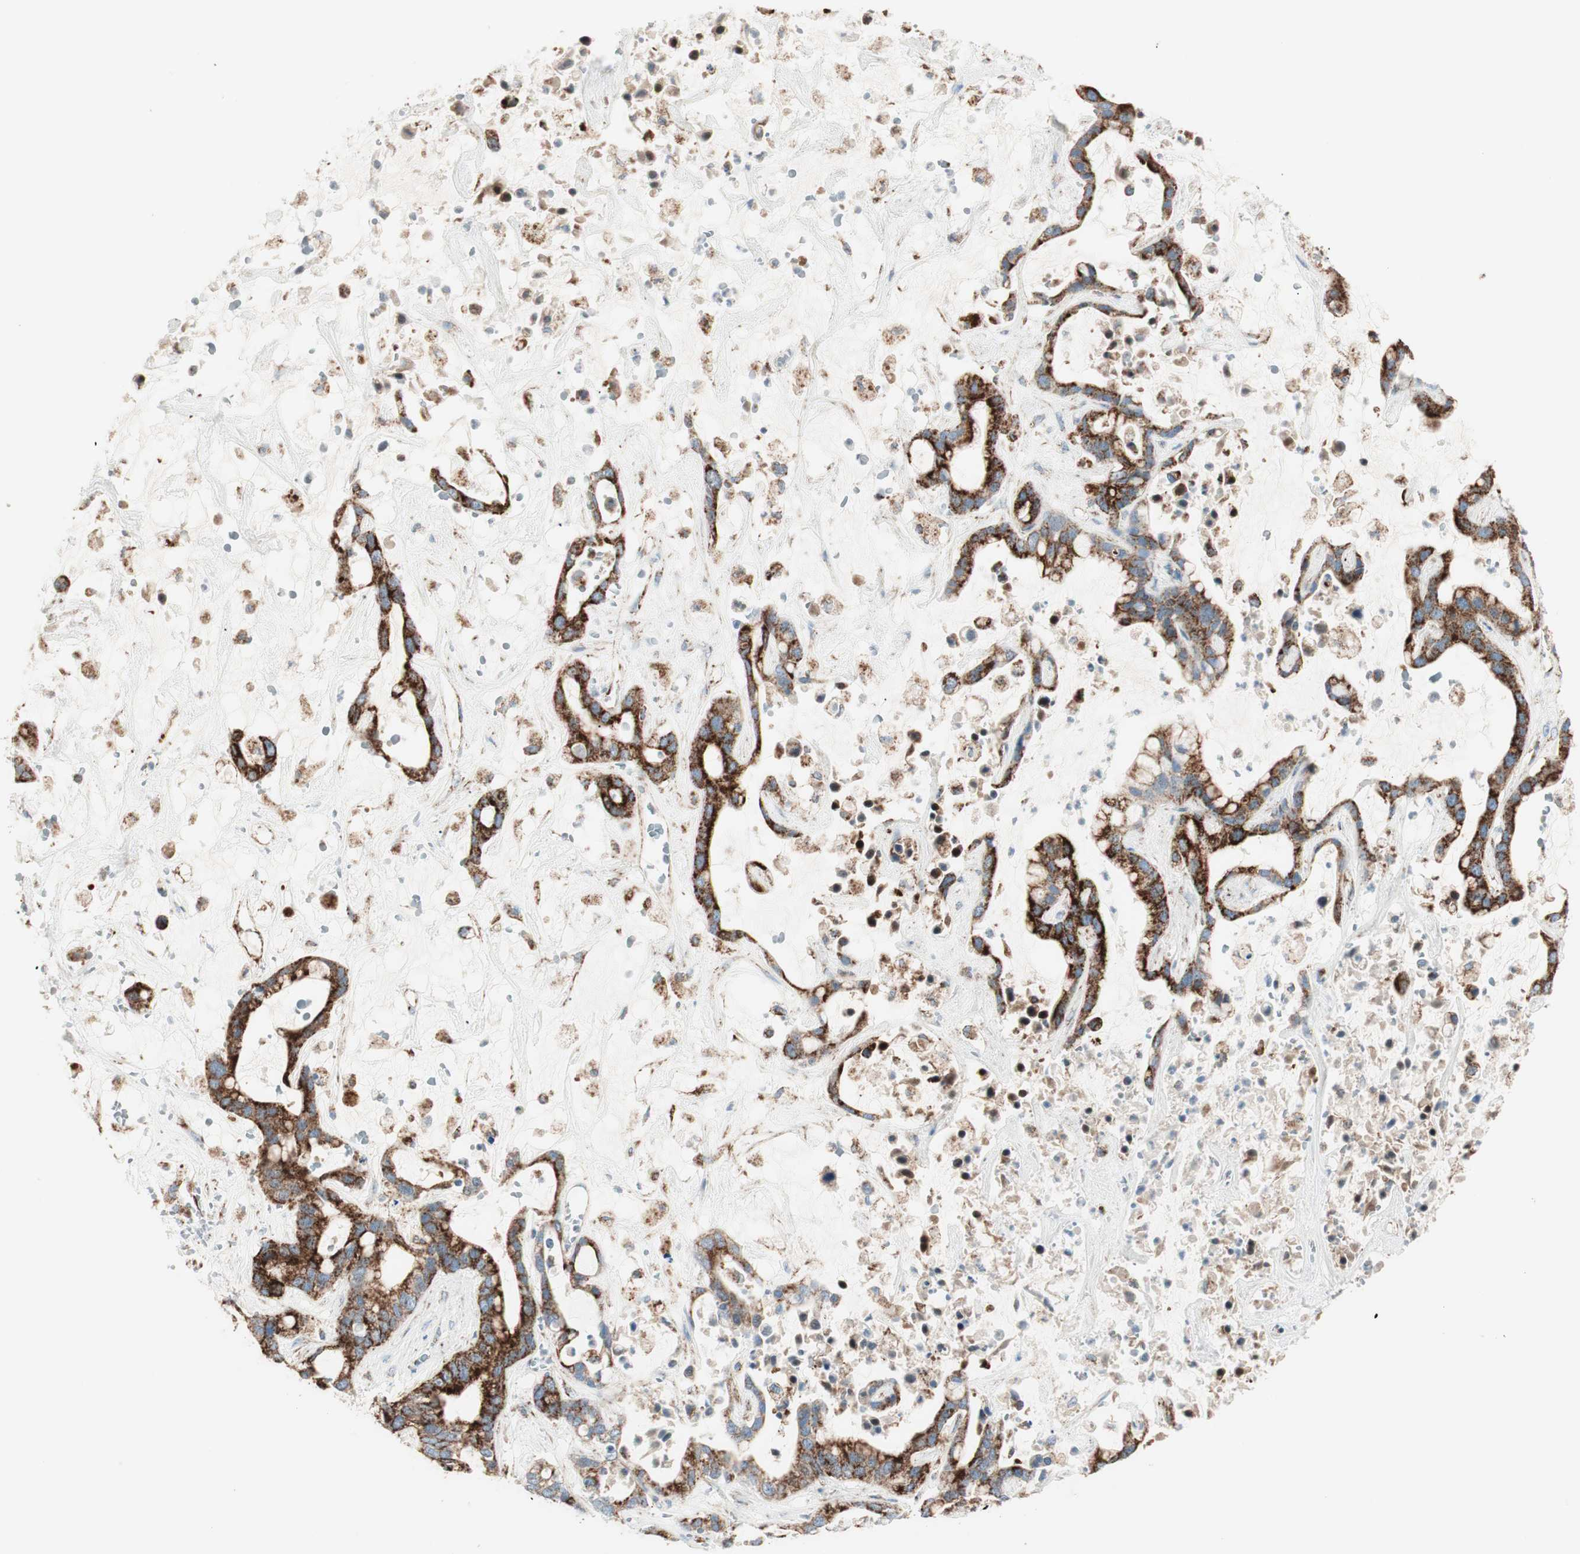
{"staining": {"intensity": "strong", "quantity": ">75%", "location": "cytoplasmic/membranous"}, "tissue": "liver cancer", "cell_type": "Tumor cells", "image_type": "cancer", "snomed": [{"axis": "morphology", "description": "Cholangiocarcinoma"}, {"axis": "topography", "description": "Liver"}], "caption": "A photomicrograph showing strong cytoplasmic/membranous staining in approximately >75% of tumor cells in liver cancer (cholangiocarcinoma), as visualized by brown immunohistochemical staining.", "gene": "TOMM20", "patient": {"sex": "female", "age": 65}}